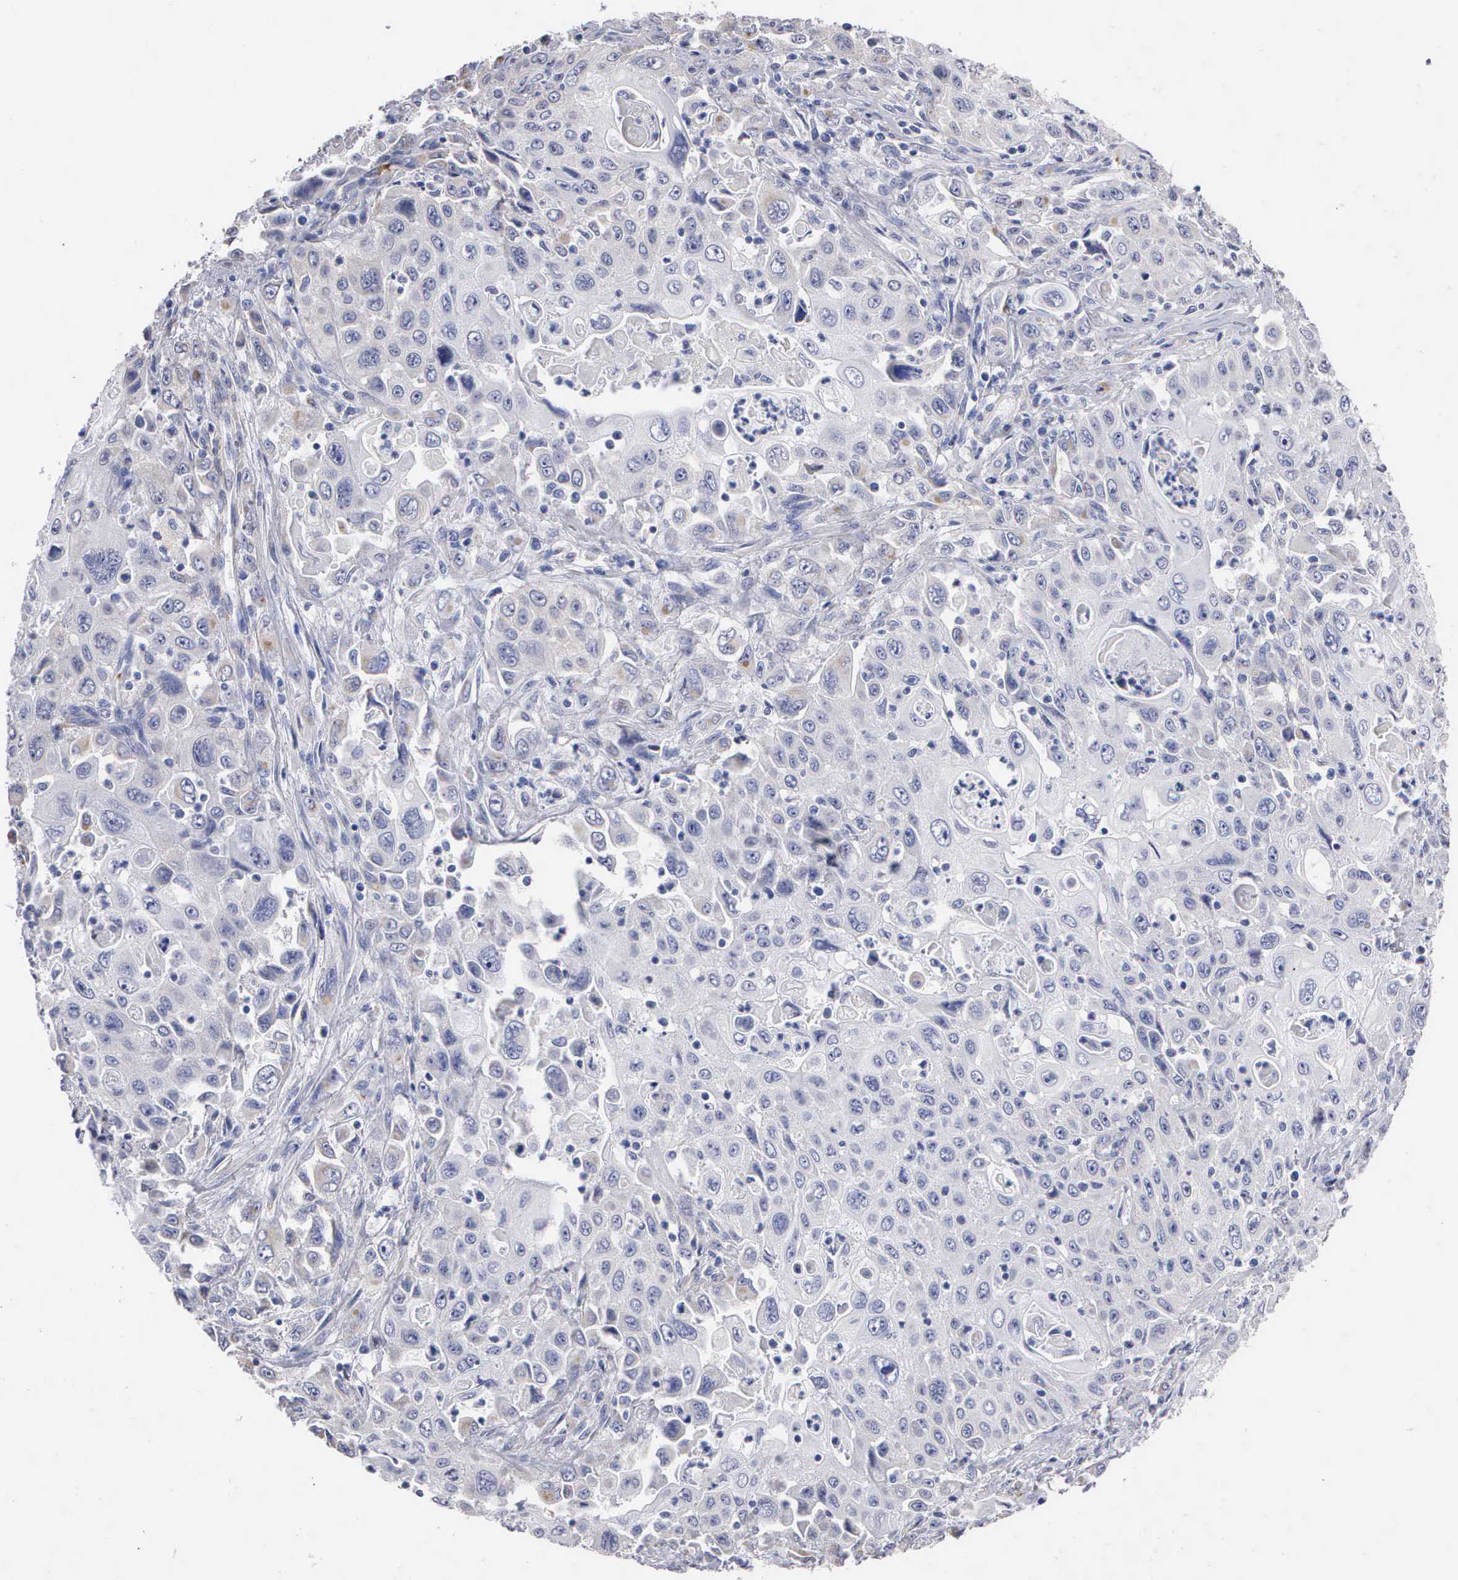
{"staining": {"intensity": "weak", "quantity": "<25%", "location": "cytoplasmic/membranous"}, "tissue": "pancreatic cancer", "cell_type": "Tumor cells", "image_type": "cancer", "snomed": [{"axis": "morphology", "description": "Adenocarcinoma, NOS"}, {"axis": "topography", "description": "Pancreas"}], "caption": "DAB immunohistochemical staining of human pancreatic cancer (adenocarcinoma) shows no significant expression in tumor cells. (DAB immunohistochemistry (IHC) with hematoxylin counter stain).", "gene": "ELFN2", "patient": {"sex": "male", "age": 70}}